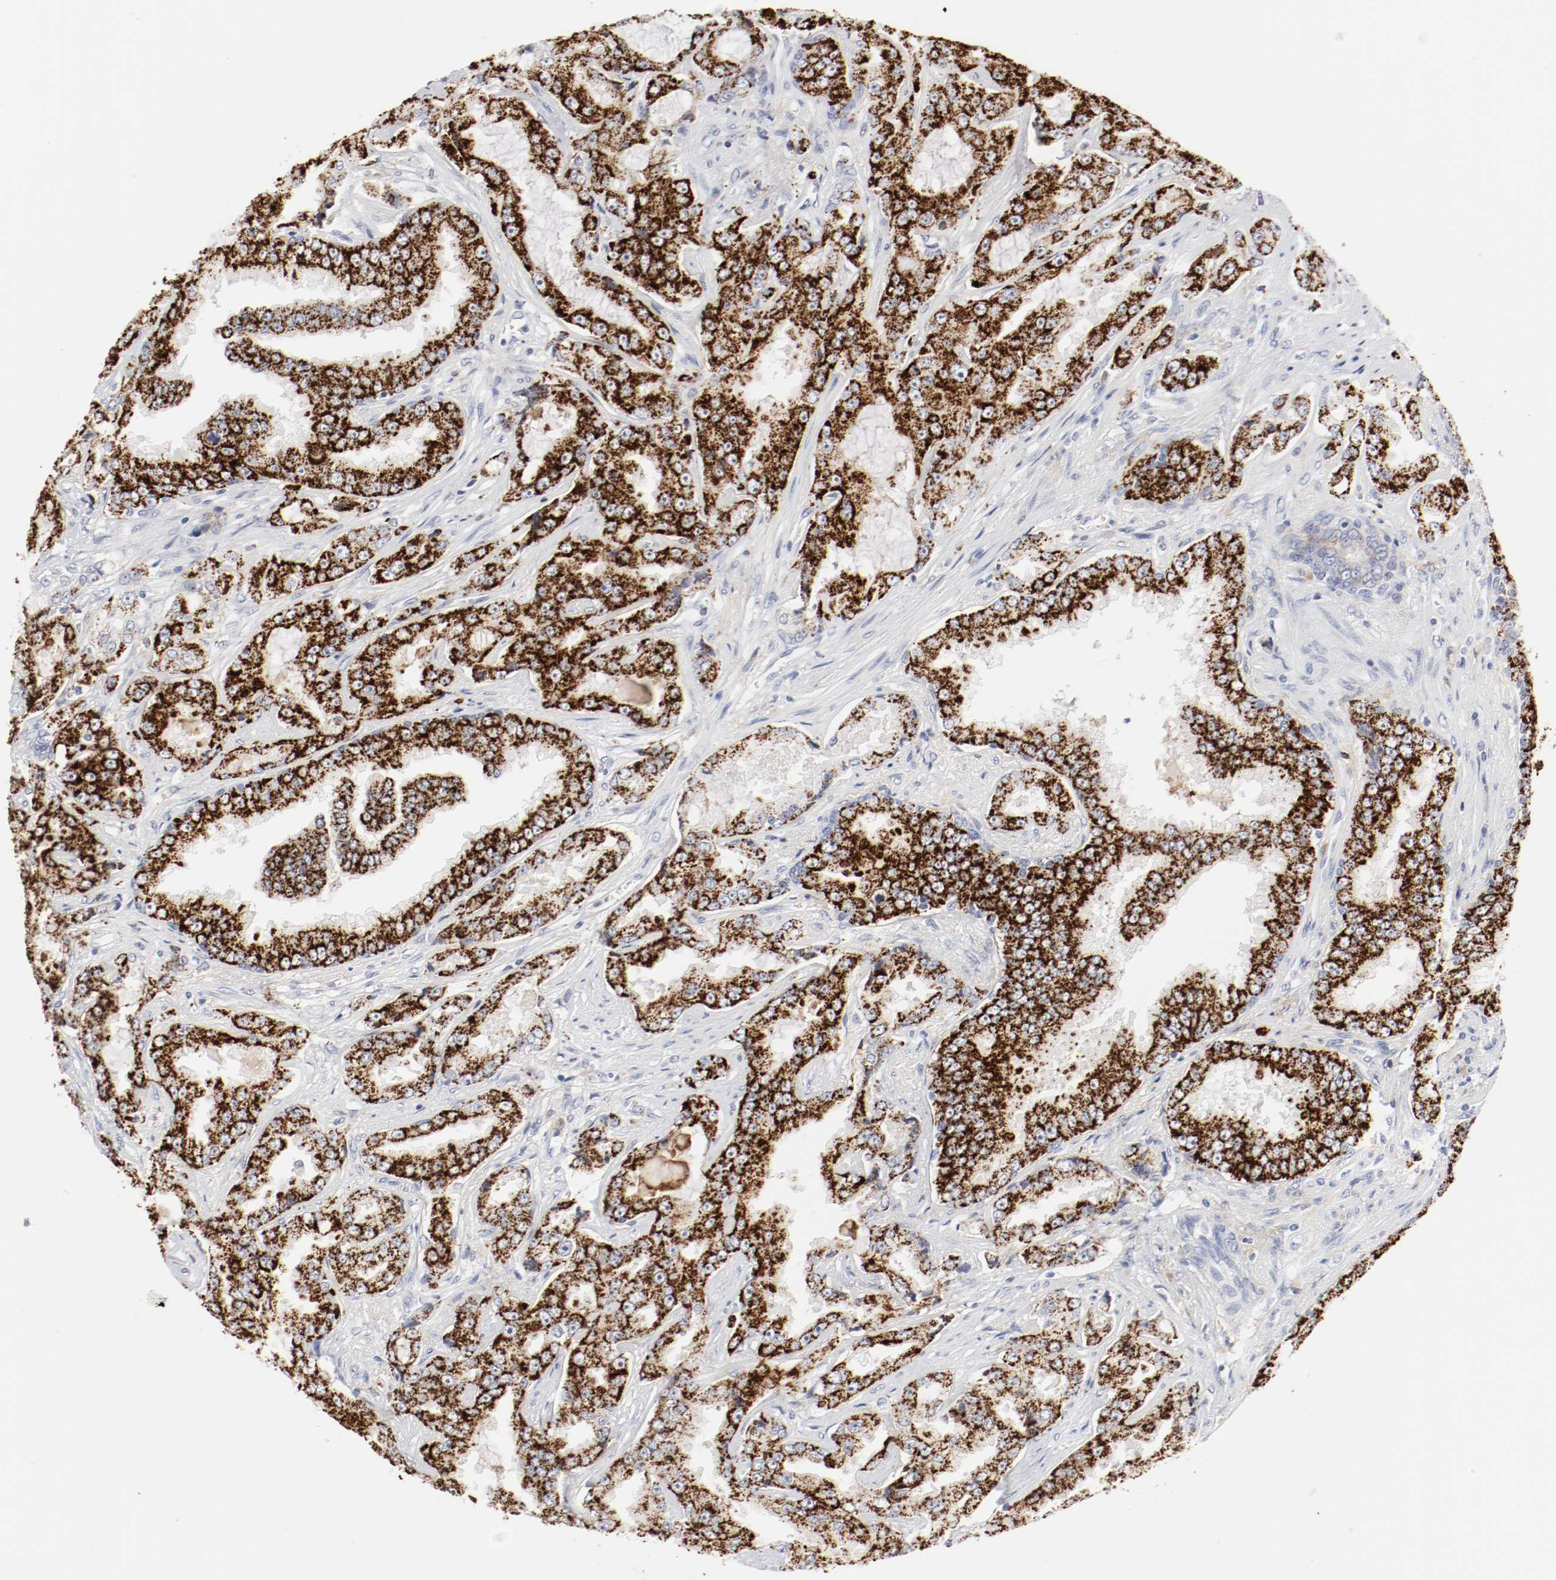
{"staining": {"intensity": "strong", "quantity": ">75%", "location": "cytoplasmic/membranous"}, "tissue": "prostate cancer", "cell_type": "Tumor cells", "image_type": "cancer", "snomed": [{"axis": "morphology", "description": "Adenocarcinoma, High grade"}, {"axis": "topography", "description": "Prostate"}], "caption": "DAB immunohistochemical staining of human prostate cancer demonstrates strong cytoplasmic/membranous protein positivity in approximately >75% of tumor cells. The protein of interest is stained brown, and the nuclei are stained in blue (DAB IHC with brightfield microscopy, high magnification).", "gene": "ITGAX", "patient": {"sex": "male", "age": 73}}